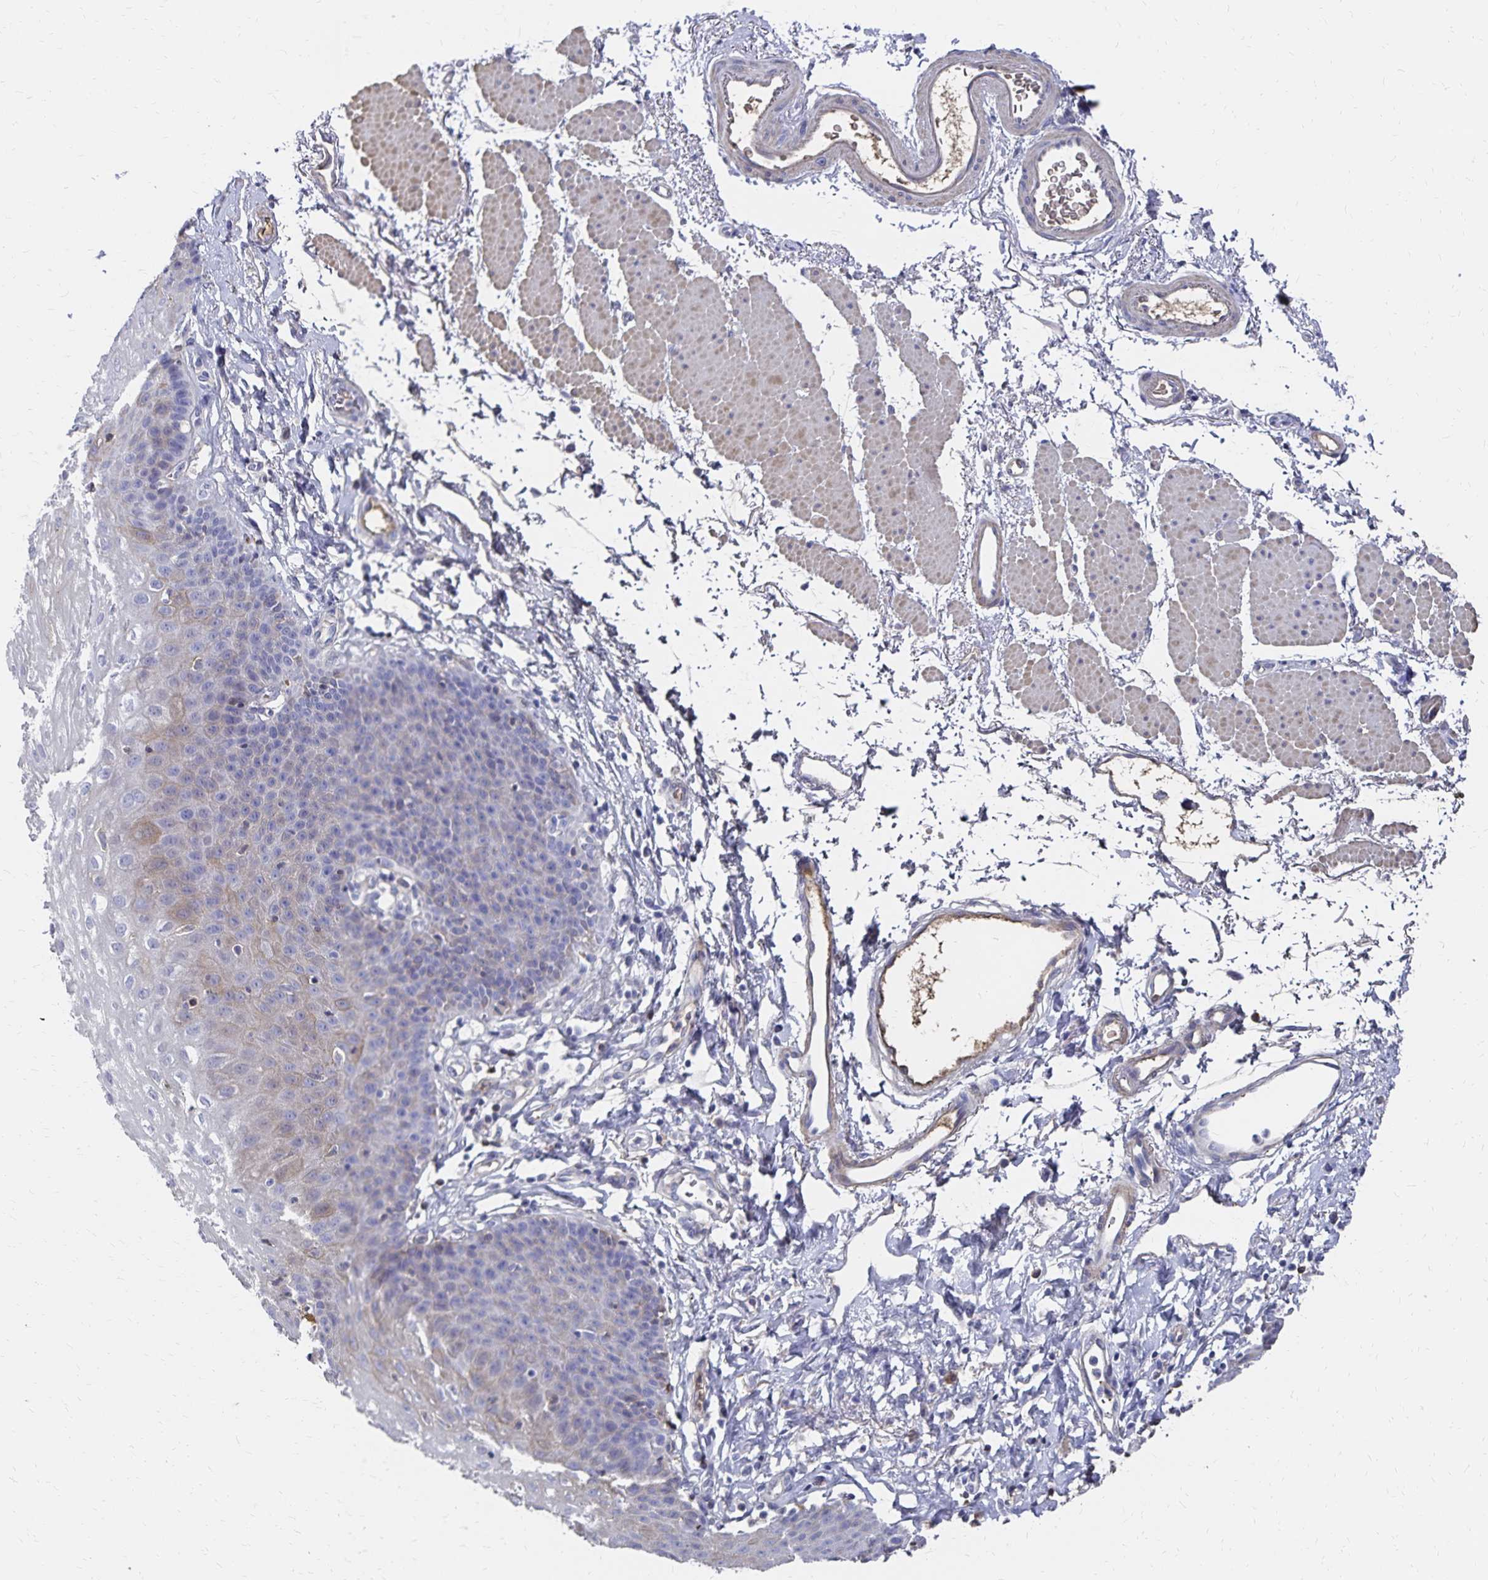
{"staining": {"intensity": "weak", "quantity": "<25%", "location": "cytoplasmic/membranous"}, "tissue": "esophagus", "cell_type": "Squamous epithelial cells", "image_type": "normal", "snomed": [{"axis": "morphology", "description": "Normal tissue, NOS"}, {"axis": "topography", "description": "Esophagus"}], "caption": "The image demonstrates no staining of squamous epithelial cells in benign esophagus. (DAB immunohistochemistry (IHC), high magnification).", "gene": "KISS1", "patient": {"sex": "female", "age": 81}}